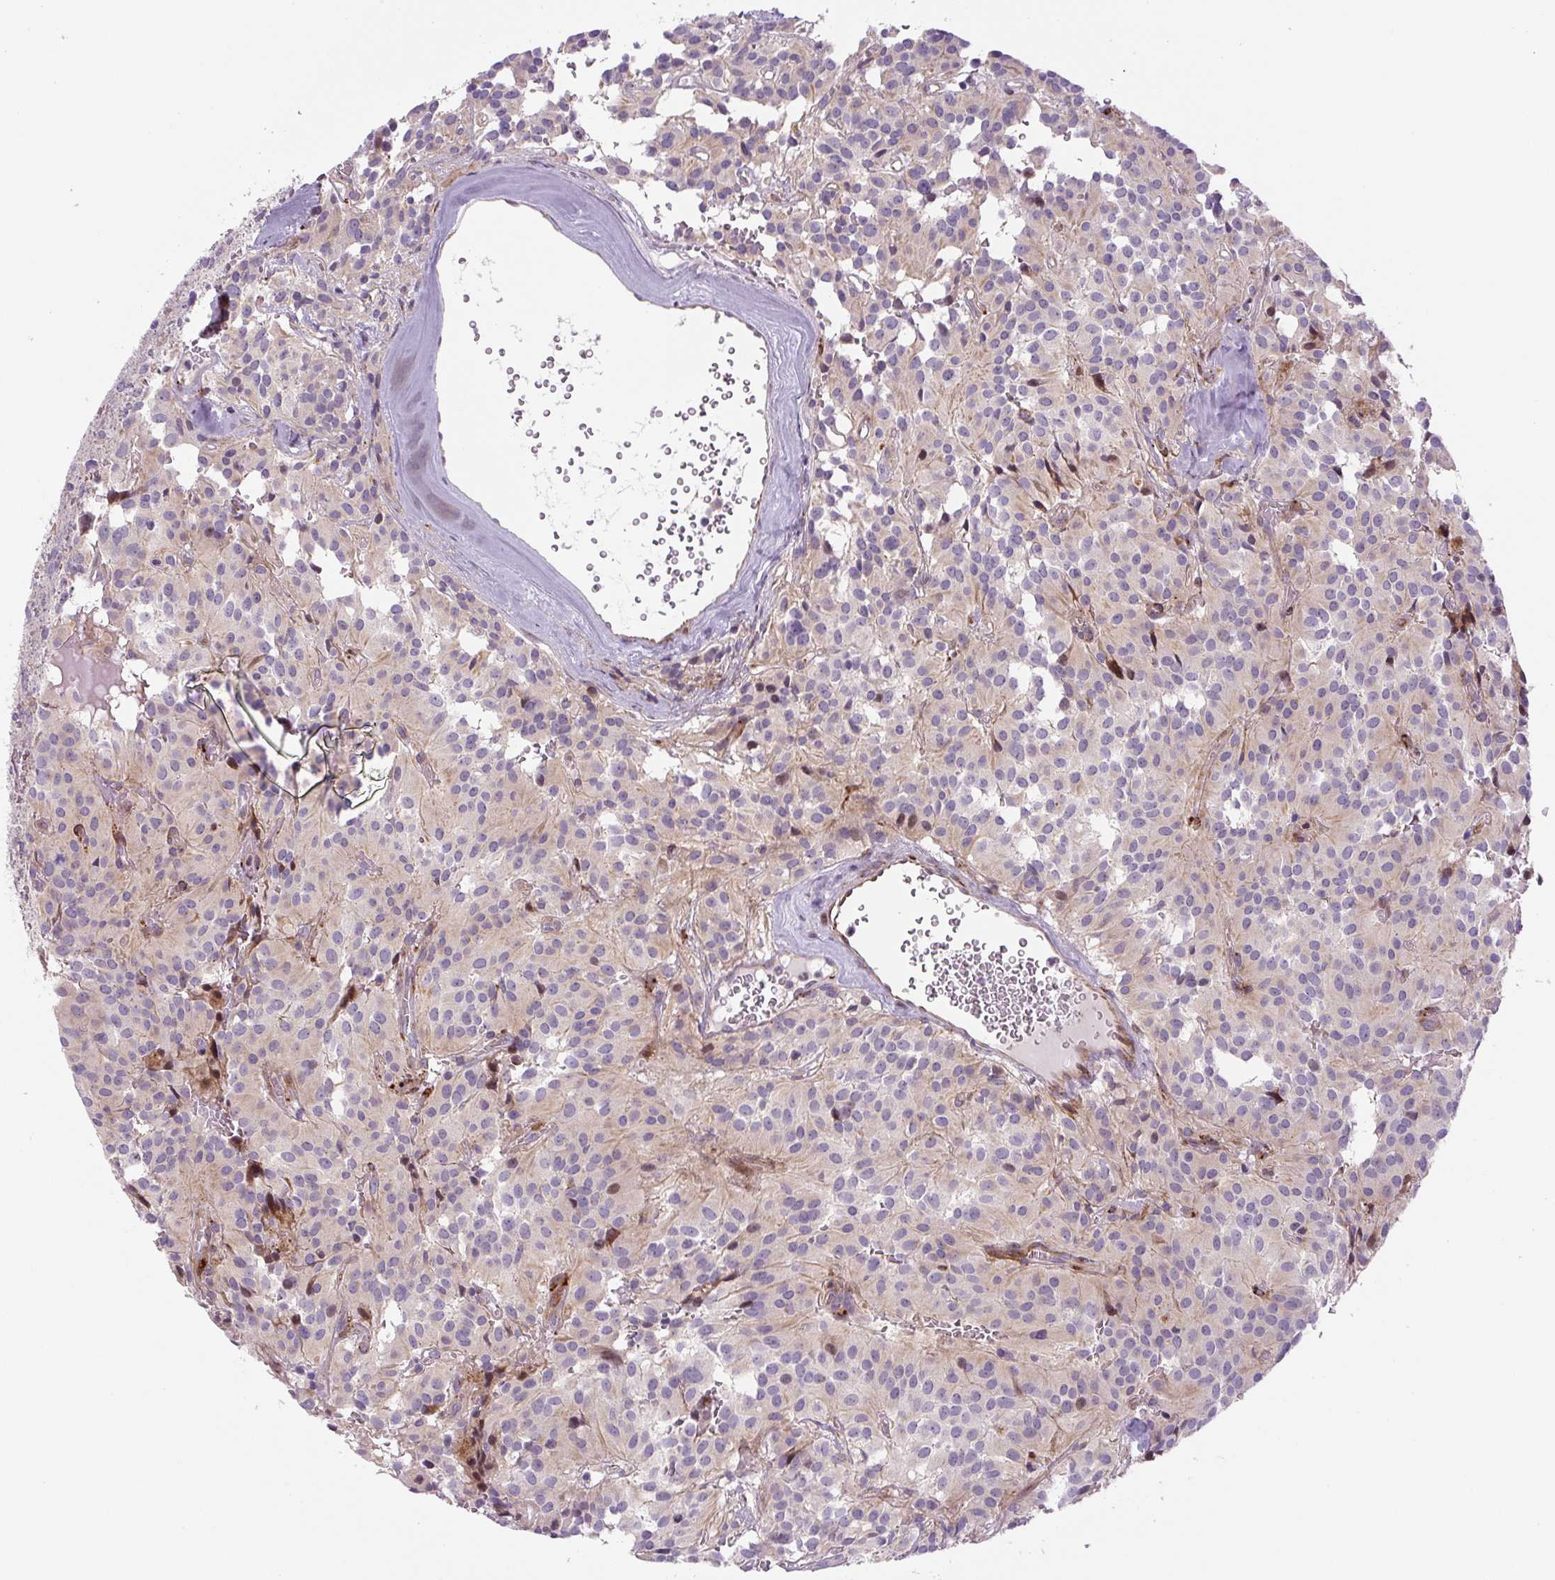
{"staining": {"intensity": "negative", "quantity": "none", "location": "none"}, "tissue": "glioma", "cell_type": "Tumor cells", "image_type": "cancer", "snomed": [{"axis": "morphology", "description": "Glioma, malignant, Low grade"}, {"axis": "topography", "description": "Brain"}], "caption": "Histopathology image shows no significant protein positivity in tumor cells of glioma. (DAB immunohistochemistry, high magnification).", "gene": "DISP3", "patient": {"sex": "male", "age": 42}}